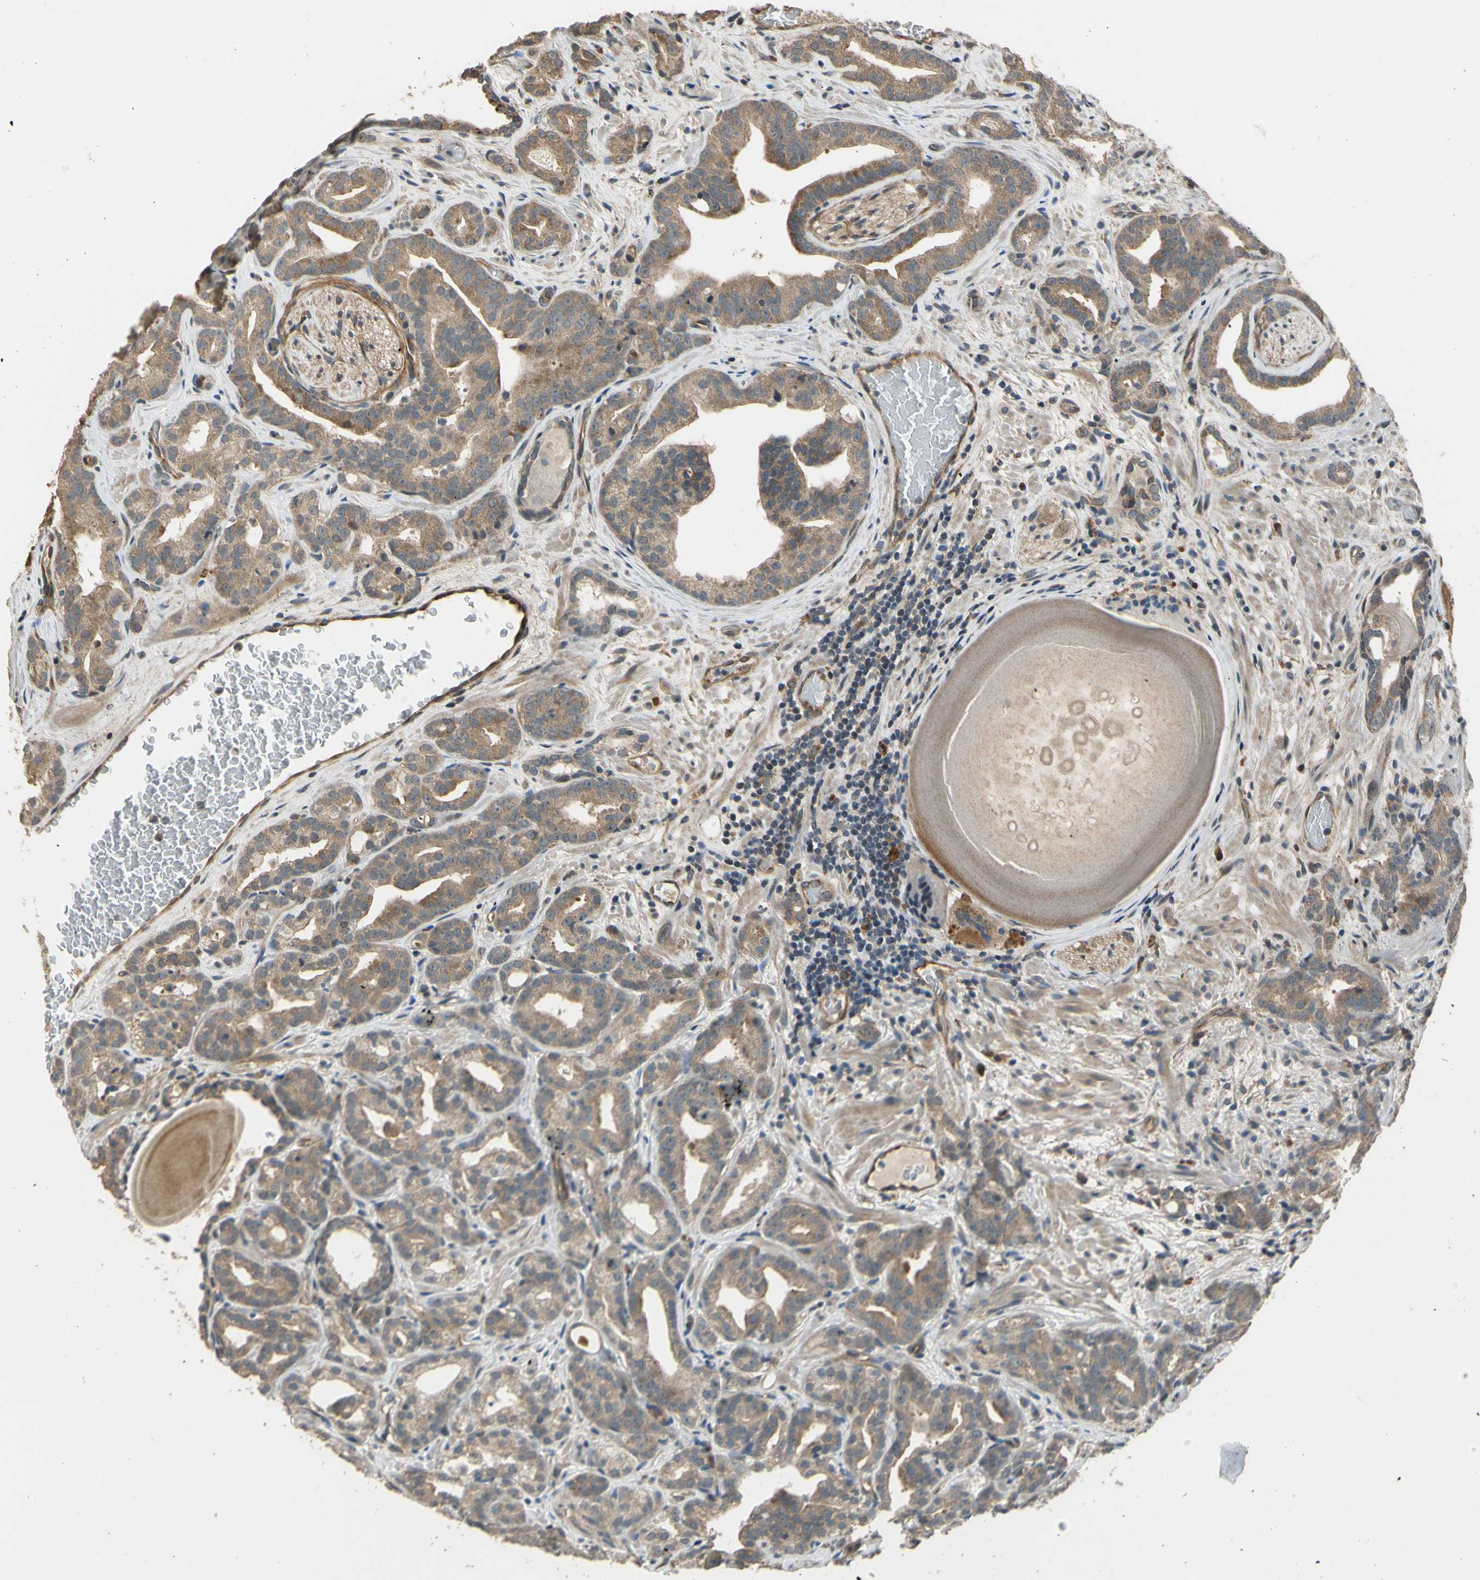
{"staining": {"intensity": "moderate", "quantity": ">75%", "location": "cytoplasmic/membranous"}, "tissue": "prostate cancer", "cell_type": "Tumor cells", "image_type": "cancer", "snomed": [{"axis": "morphology", "description": "Adenocarcinoma, Low grade"}, {"axis": "topography", "description": "Prostate"}], "caption": "DAB (3,3'-diaminobenzidine) immunohistochemical staining of low-grade adenocarcinoma (prostate) shows moderate cytoplasmic/membranous protein expression in about >75% of tumor cells. The staining is performed using DAB (3,3'-diaminobenzidine) brown chromogen to label protein expression. The nuclei are counter-stained blue using hematoxylin.", "gene": "EFNB2", "patient": {"sex": "male", "age": 63}}